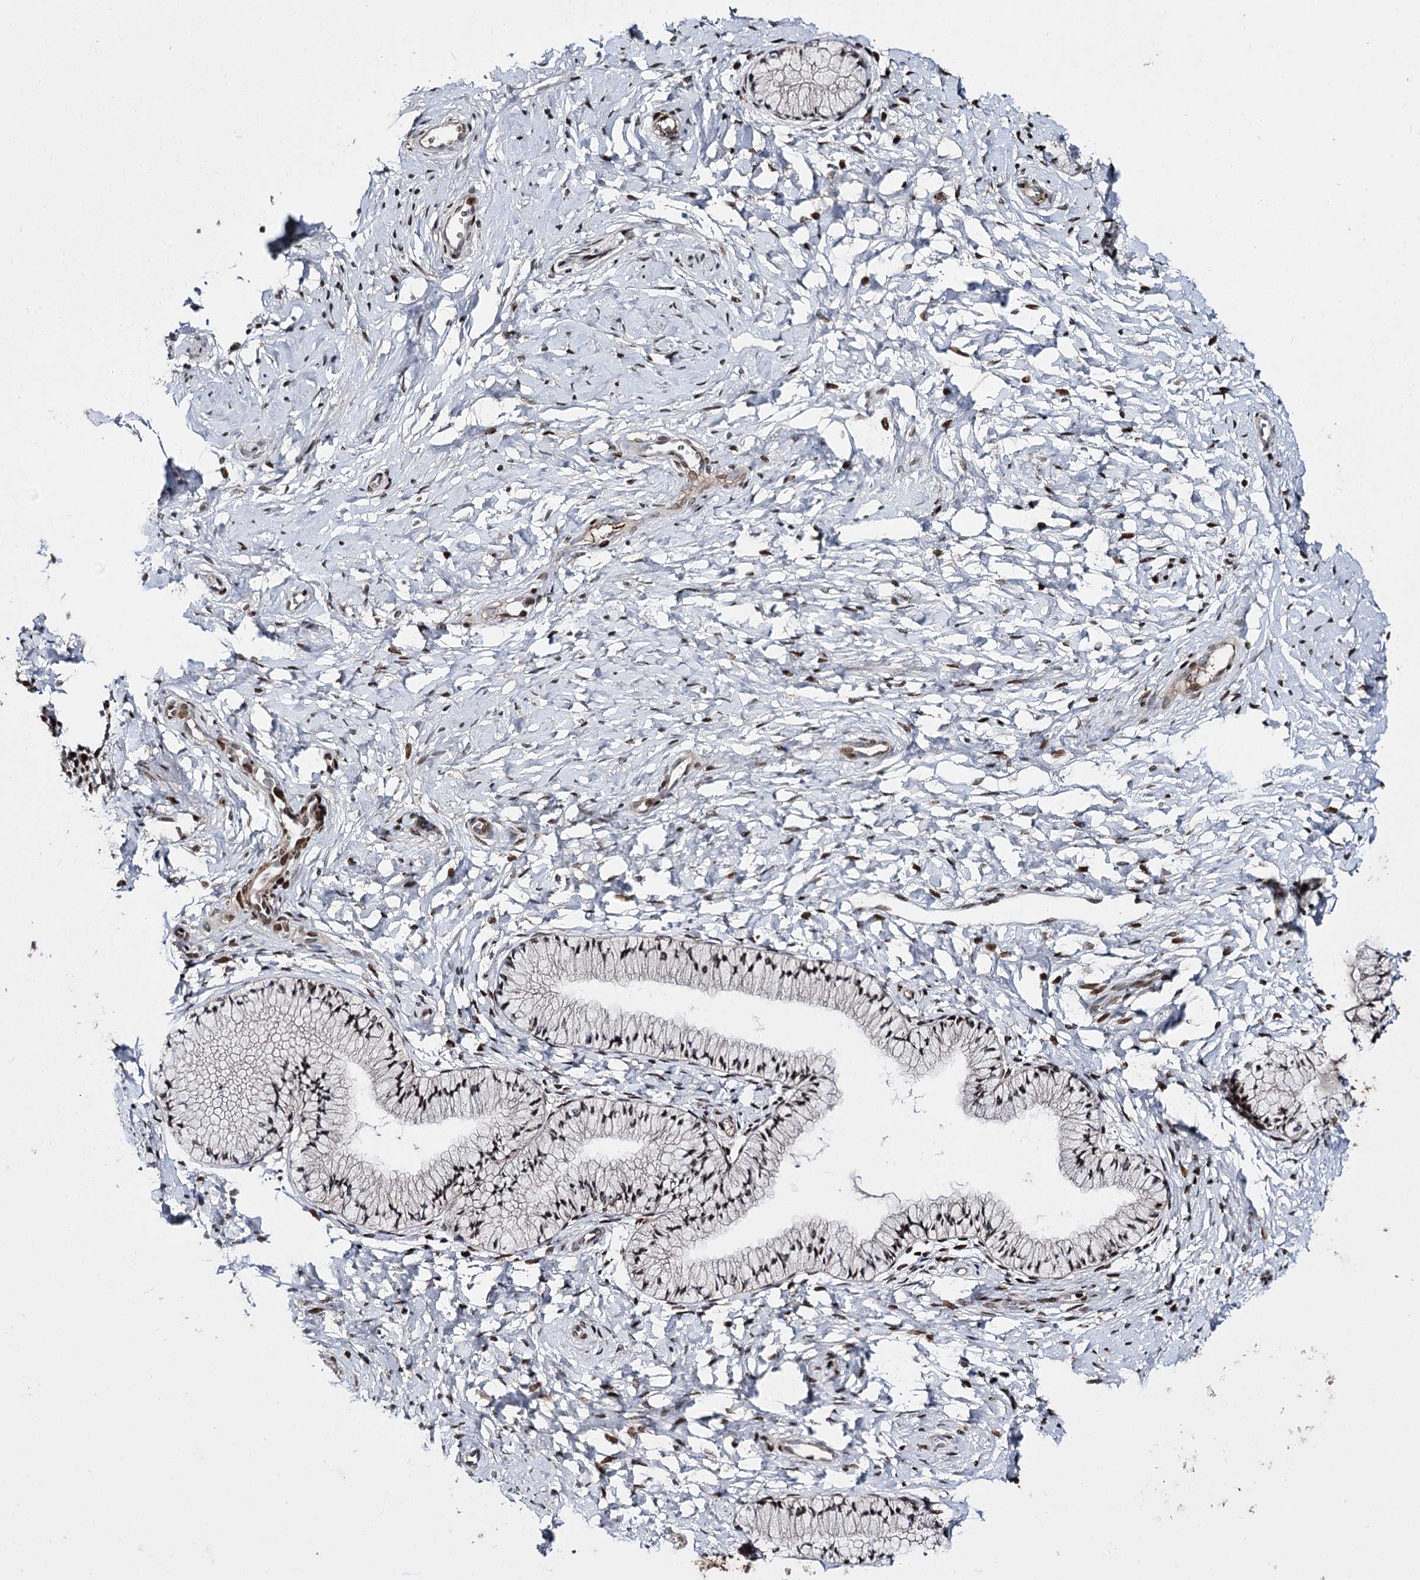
{"staining": {"intensity": "moderate", "quantity": ">75%", "location": "nuclear"}, "tissue": "cervix", "cell_type": "Glandular cells", "image_type": "normal", "snomed": [{"axis": "morphology", "description": "Normal tissue, NOS"}, {"axis": "topography", "description": "Cervix"}], "caption": "Immunohistochemistry (IHC) of benign human cervix exhibits medium levels of moderate nuclear positivity in about >75% of glandular cells. (IHC, brightfield microscopy, high magnification).", "gene": "ITFG2", "patient": {"sex": "female", "age": 33}}